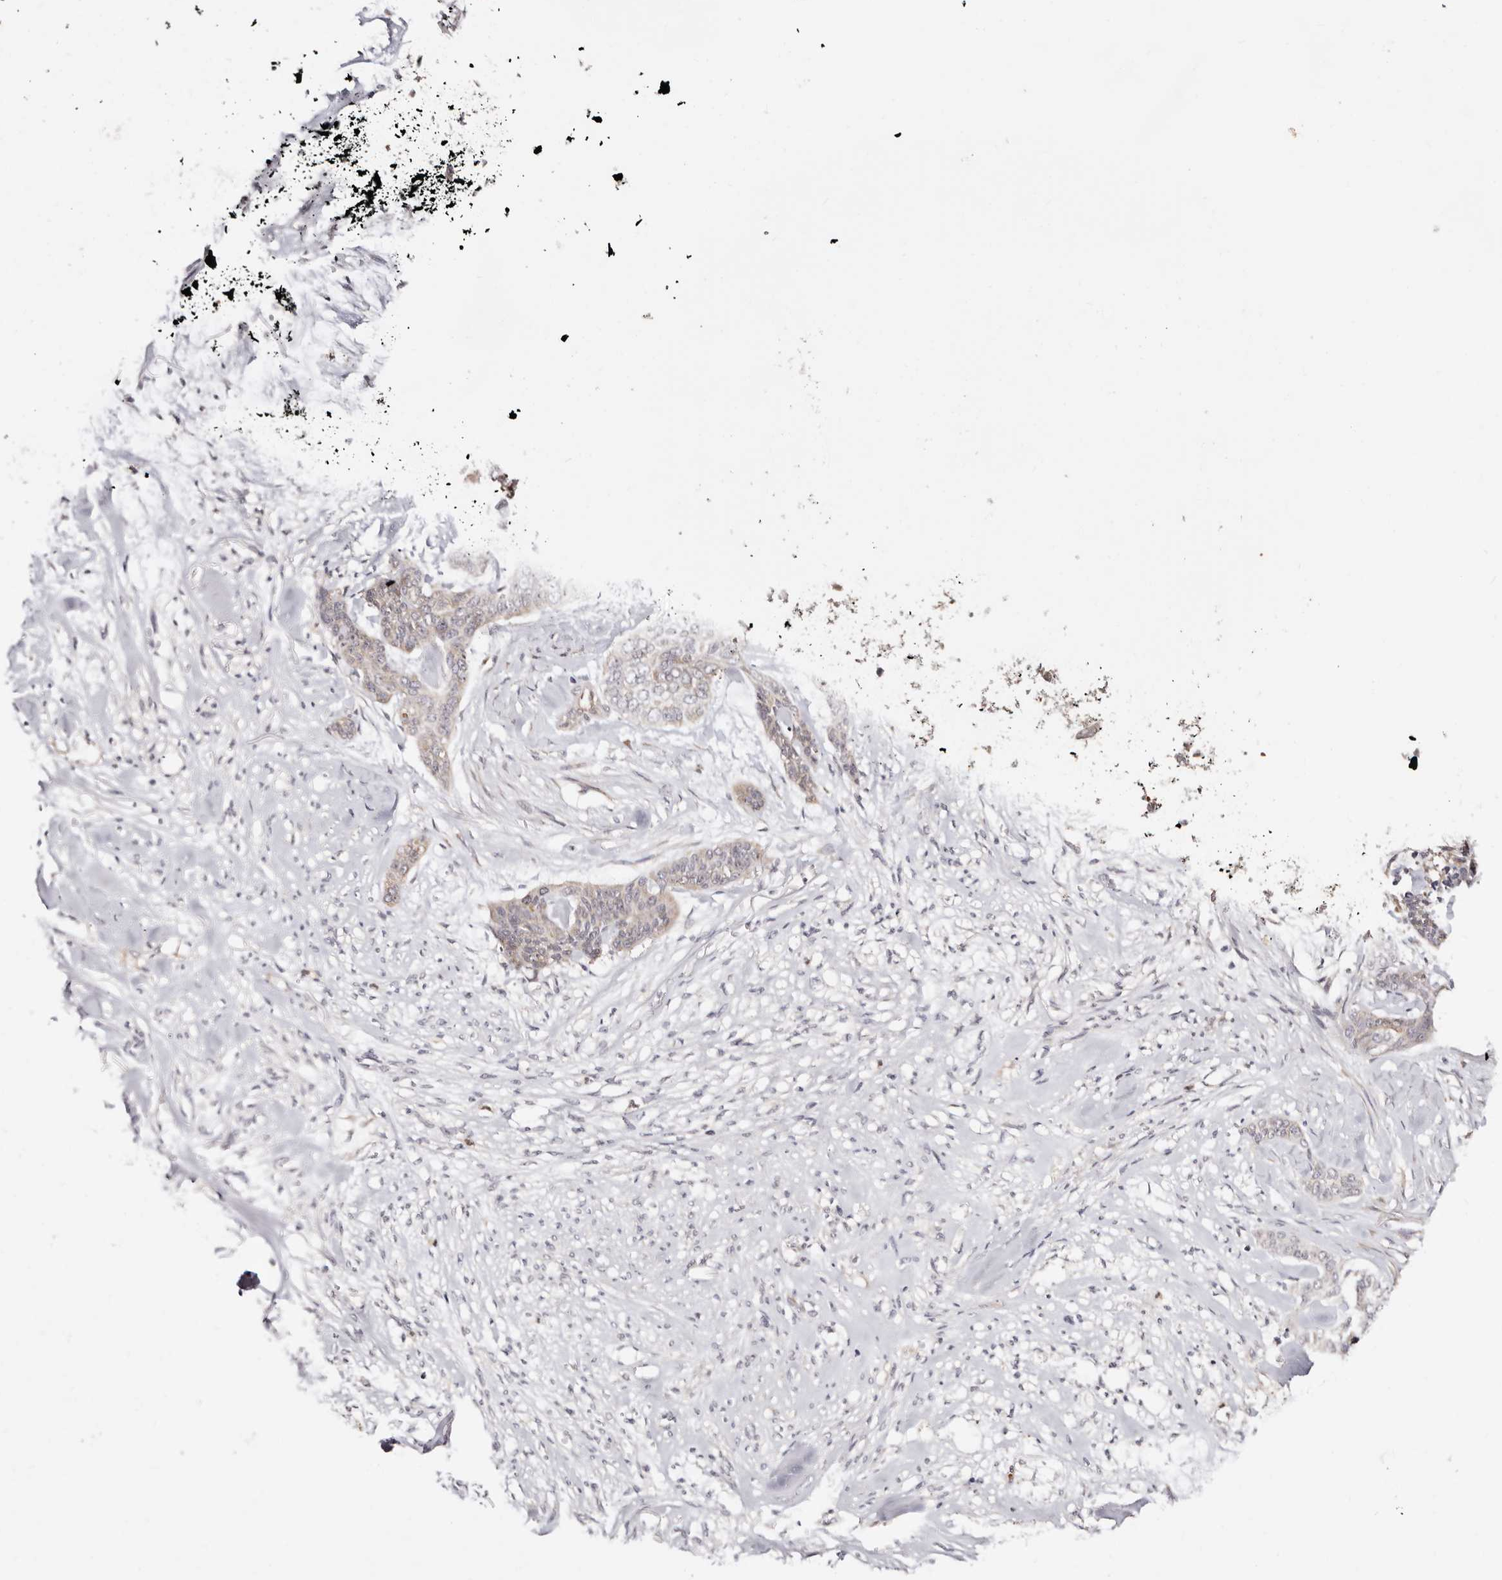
{"staining": {"intensity": "weak", "quantity": "<25%", "location": "cytoplasmic/membranous"}, "tissue": "skin cancer", "cell_type": "Tumor cells", "image_type": "cancer", "snomed": [{"axis": "morphology", "description": "Basal cell carcinoma"}, {"axis": "topography", "description": "Skin"}], "caption": "A histopathology image of skin cancer (basal cell carcinoma) stained for a protein demonstrates no brown staining in tumor cells.", "gene": "BCL2L15", "patient": {"sex": "female", "age": 64}}